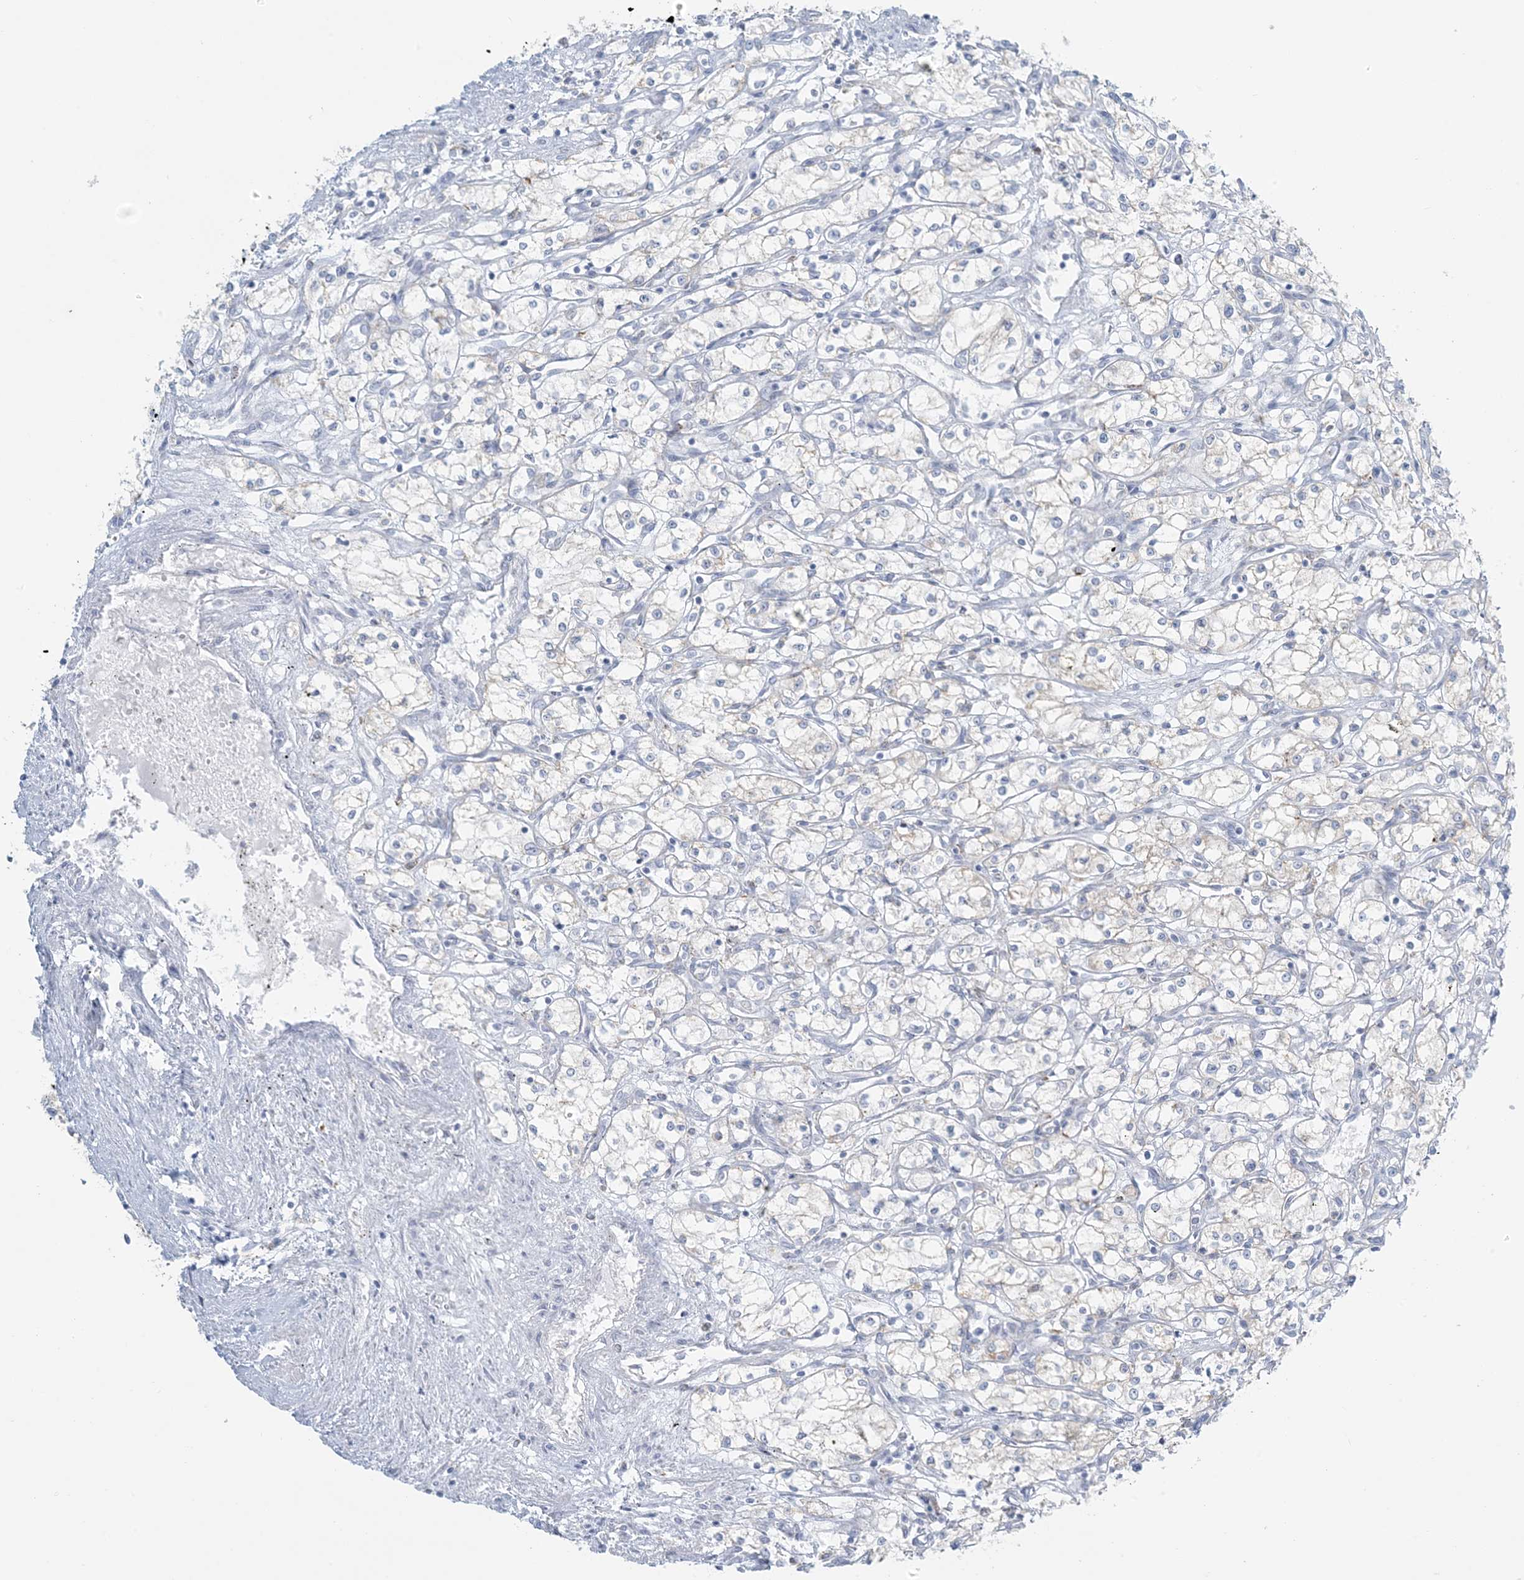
{"staining": {"intensity": "negative", "quantity": "none", "location": "none"}, "tissue": "renal cancer", "cell_type": "Tumor cells", "image_type": "cancer", "snomed": [{"axis": "morphology", "description": "Adenocarcinoma, NOS"}, {"axis": "topography", "description": "Kidney"}], "caption": "An image of adenocarcinoma (renal) stained for a protein exhibits no brown staining in tumor cells.", "gene": "ZDHHC4", "patient": {"sex": "male", "age": 59}}